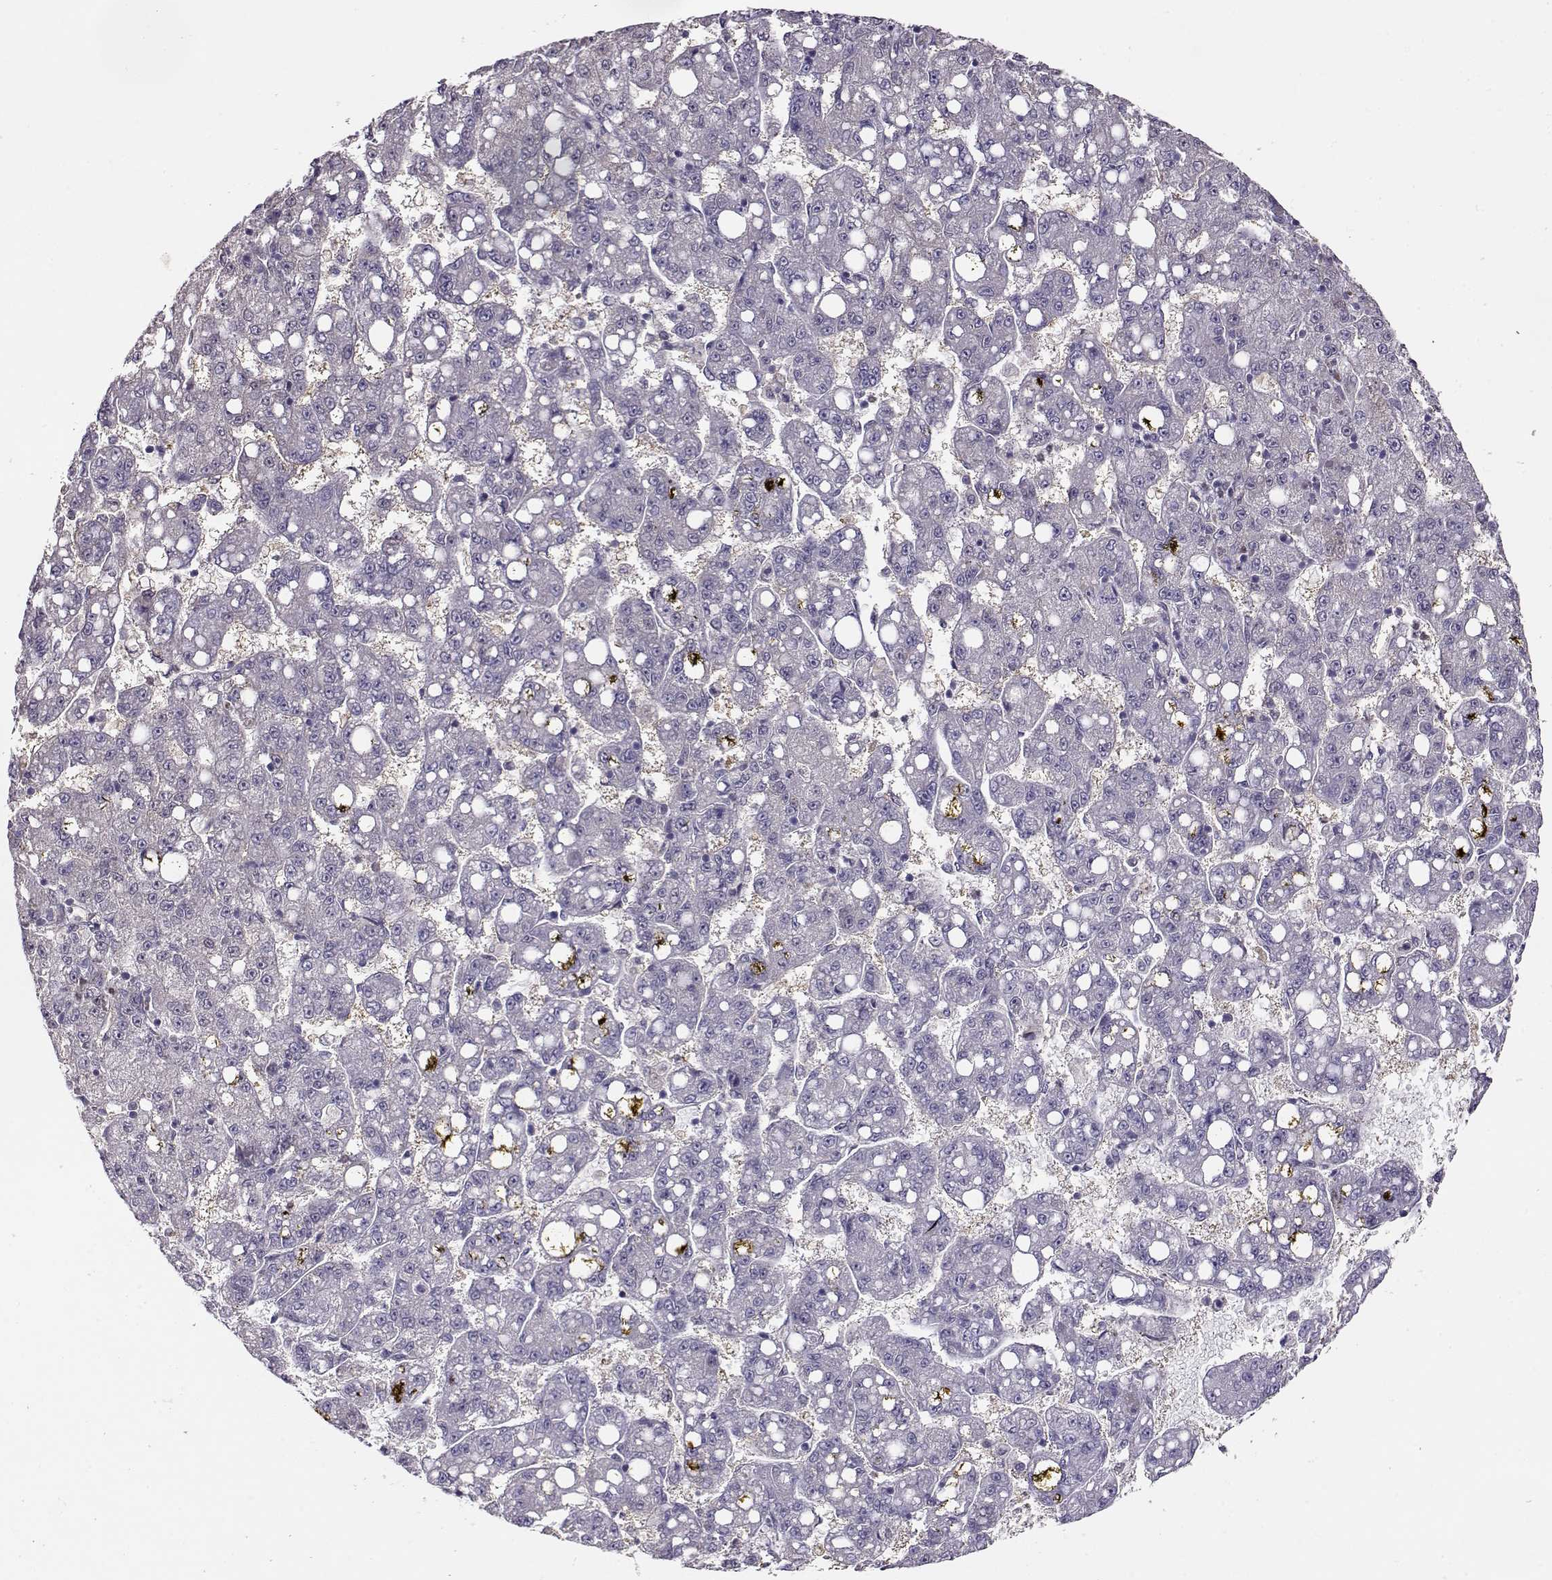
{"staining": {"intensity": "negative", "quantity": "none", "location": "none"}, "tissue": "liver cancer", "cell_type": "Tumor cells", "image_type": "cancer", "snomed": [{"axis": "morphology", "description": "Carcinoma, Hepatocellular, NOS"}, {"axis": "topography", "description": "Liver"}], "caption": "Photomicrograph shows no significant protein expression in tumor cells of liver hepatocellular carcinoma. (Immunohistochemistry, brightfield microscopy, high magnification).", "gene": "CCR8", "patient": {"sex": "female", "age": 65}}